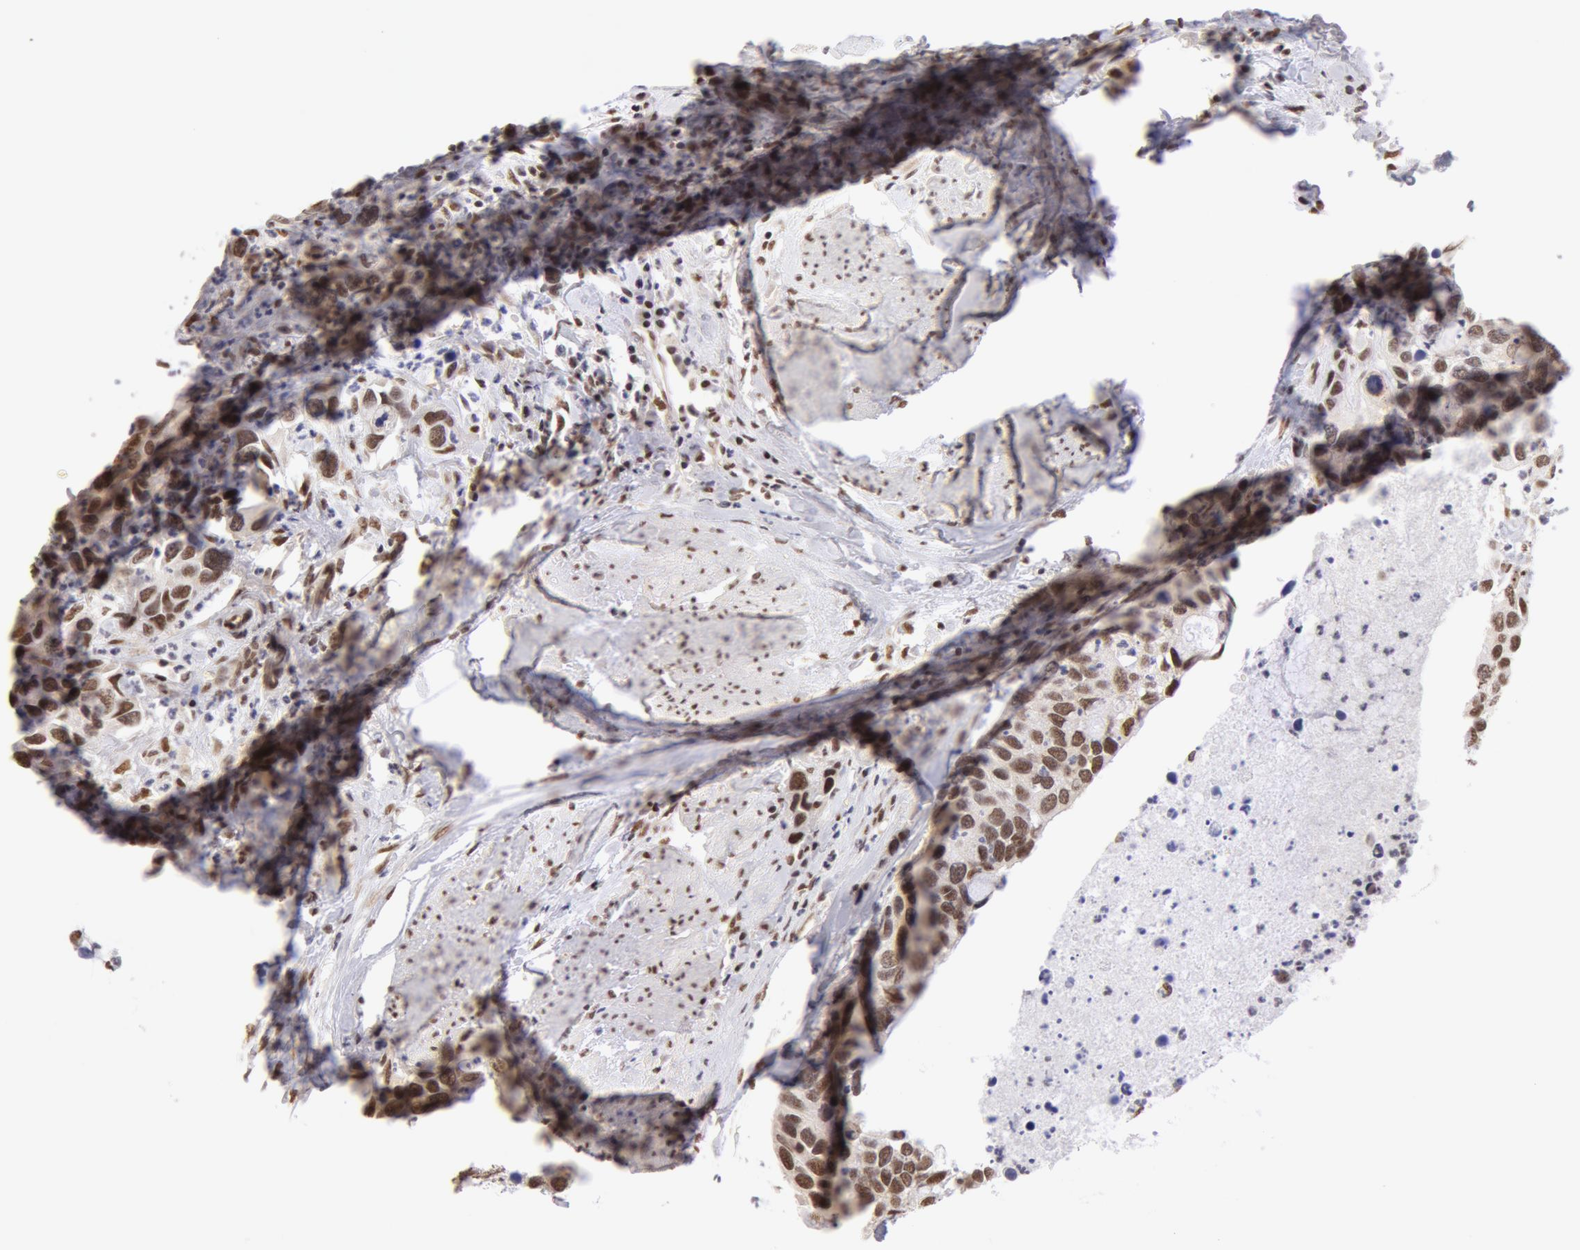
{"staining": {"intensity": "moderate", "quantity": "25%-75%", "location": "nuclear"}, "tissue": "urothelial cancer", "cell_type": "Tumor cells", "image_type": "cancer", "snomed": [{"axis": "morphology", "description": "Urothelial carcinoma, High grade"}, {"axis": "topography", "description": "Urinary bladder"}], "caption": "Tumor cells demonstrate medium levels of moderate nuclear positivity in about 25%-75% of cells in urothelial cancer.", "gene": "VRTN", "patient": {"sex": "male", "age": 66}}